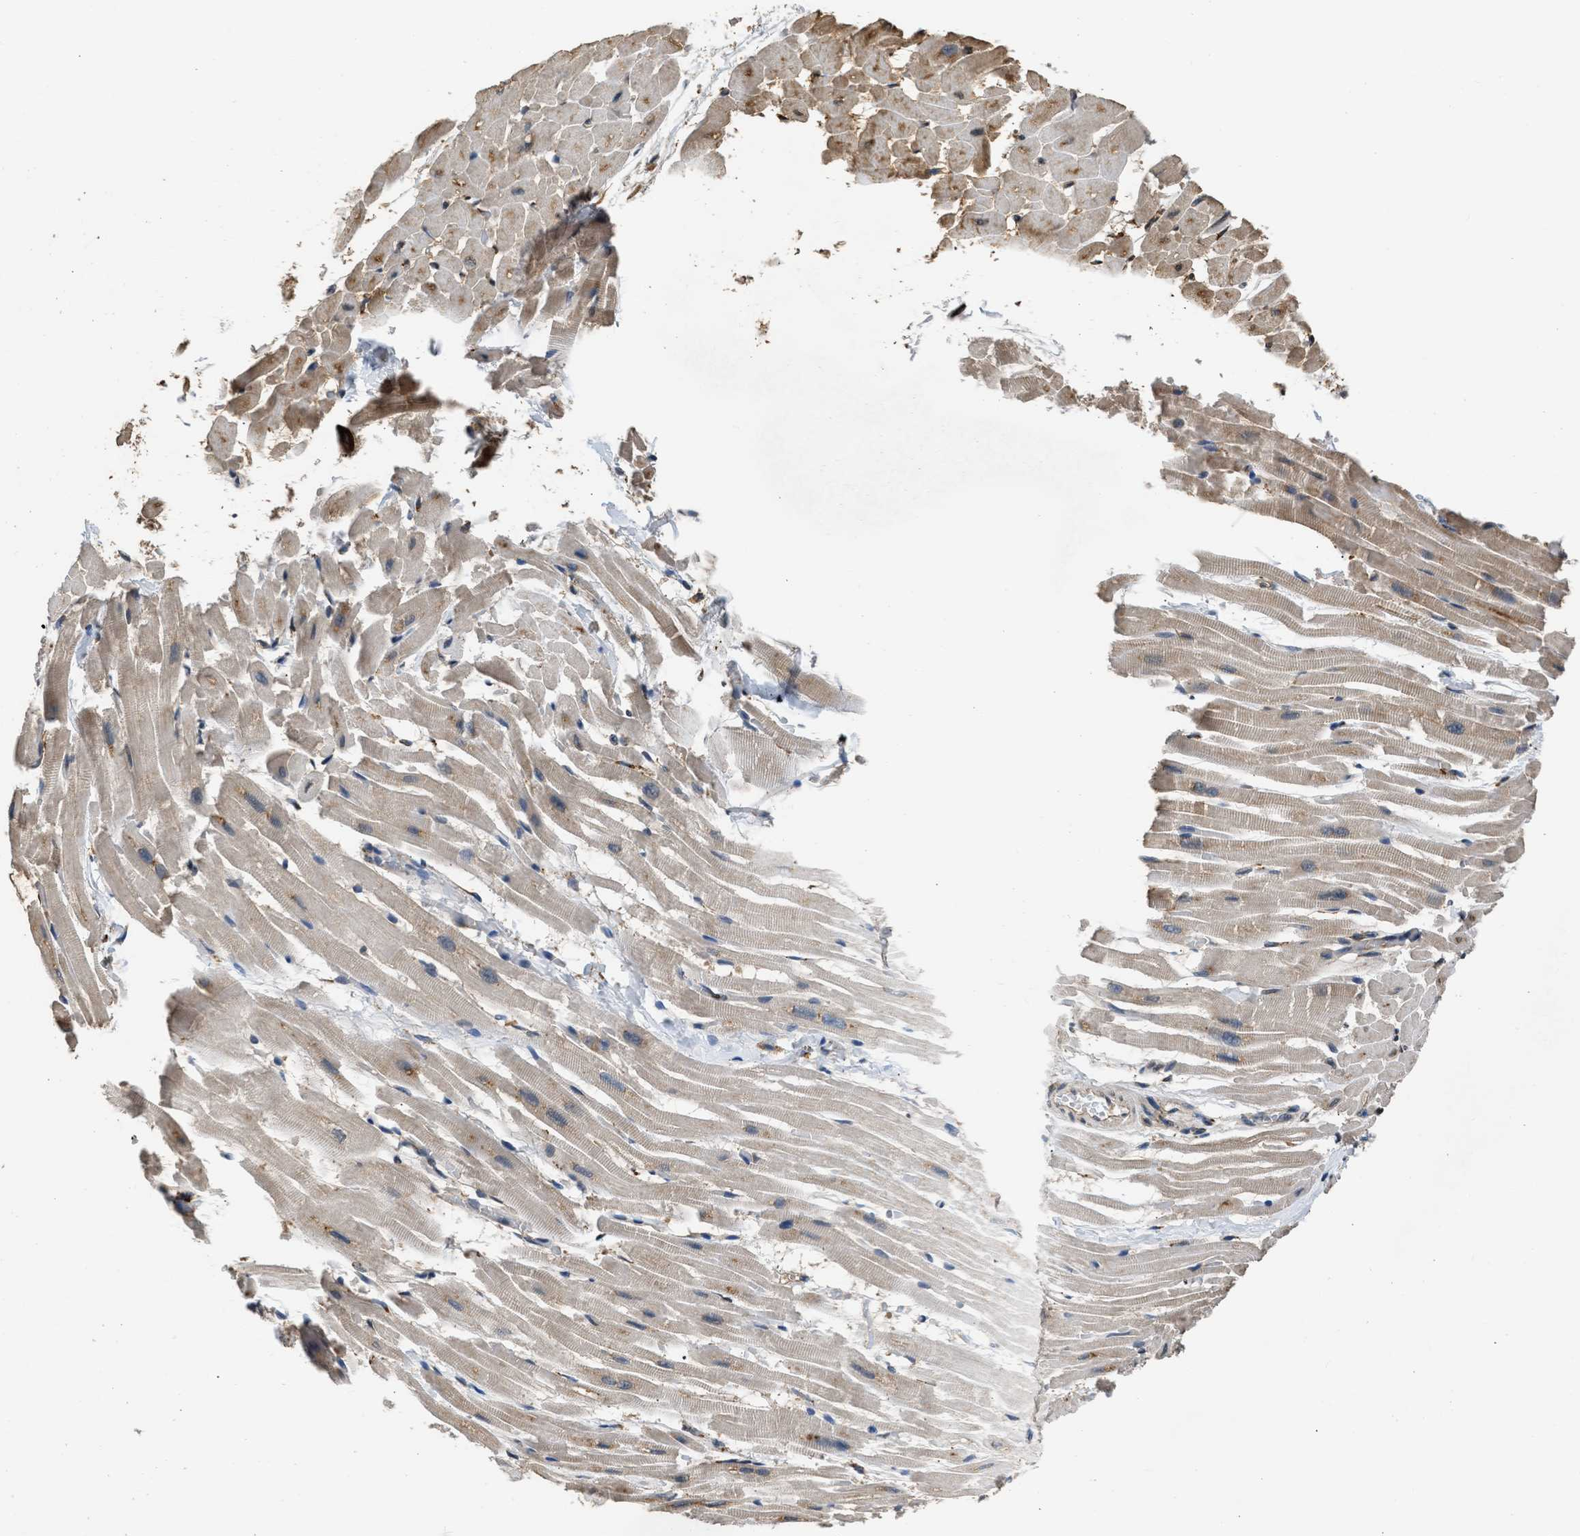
{"staining": {"intensity": "moderate", "quantity": ">75%", "location": "cytoplasmic/membranous"}, "tissue": "heart muscle", "cell_type": "Cardiomyocytes", "image_type": "normal", "snomed": [{"axis": "morphology", "description": "Normal tissue, NOS"}, {"axis": "topography", "description": "Heart"}], "caption": "Heart muscle stained with a brown dye shows moderate cytoplasmic/membranous positive staining in approximately >75% of cardiomyocytes.", "gene": "SLC36A4", "patient": {"sex": "male", "age": 45}}